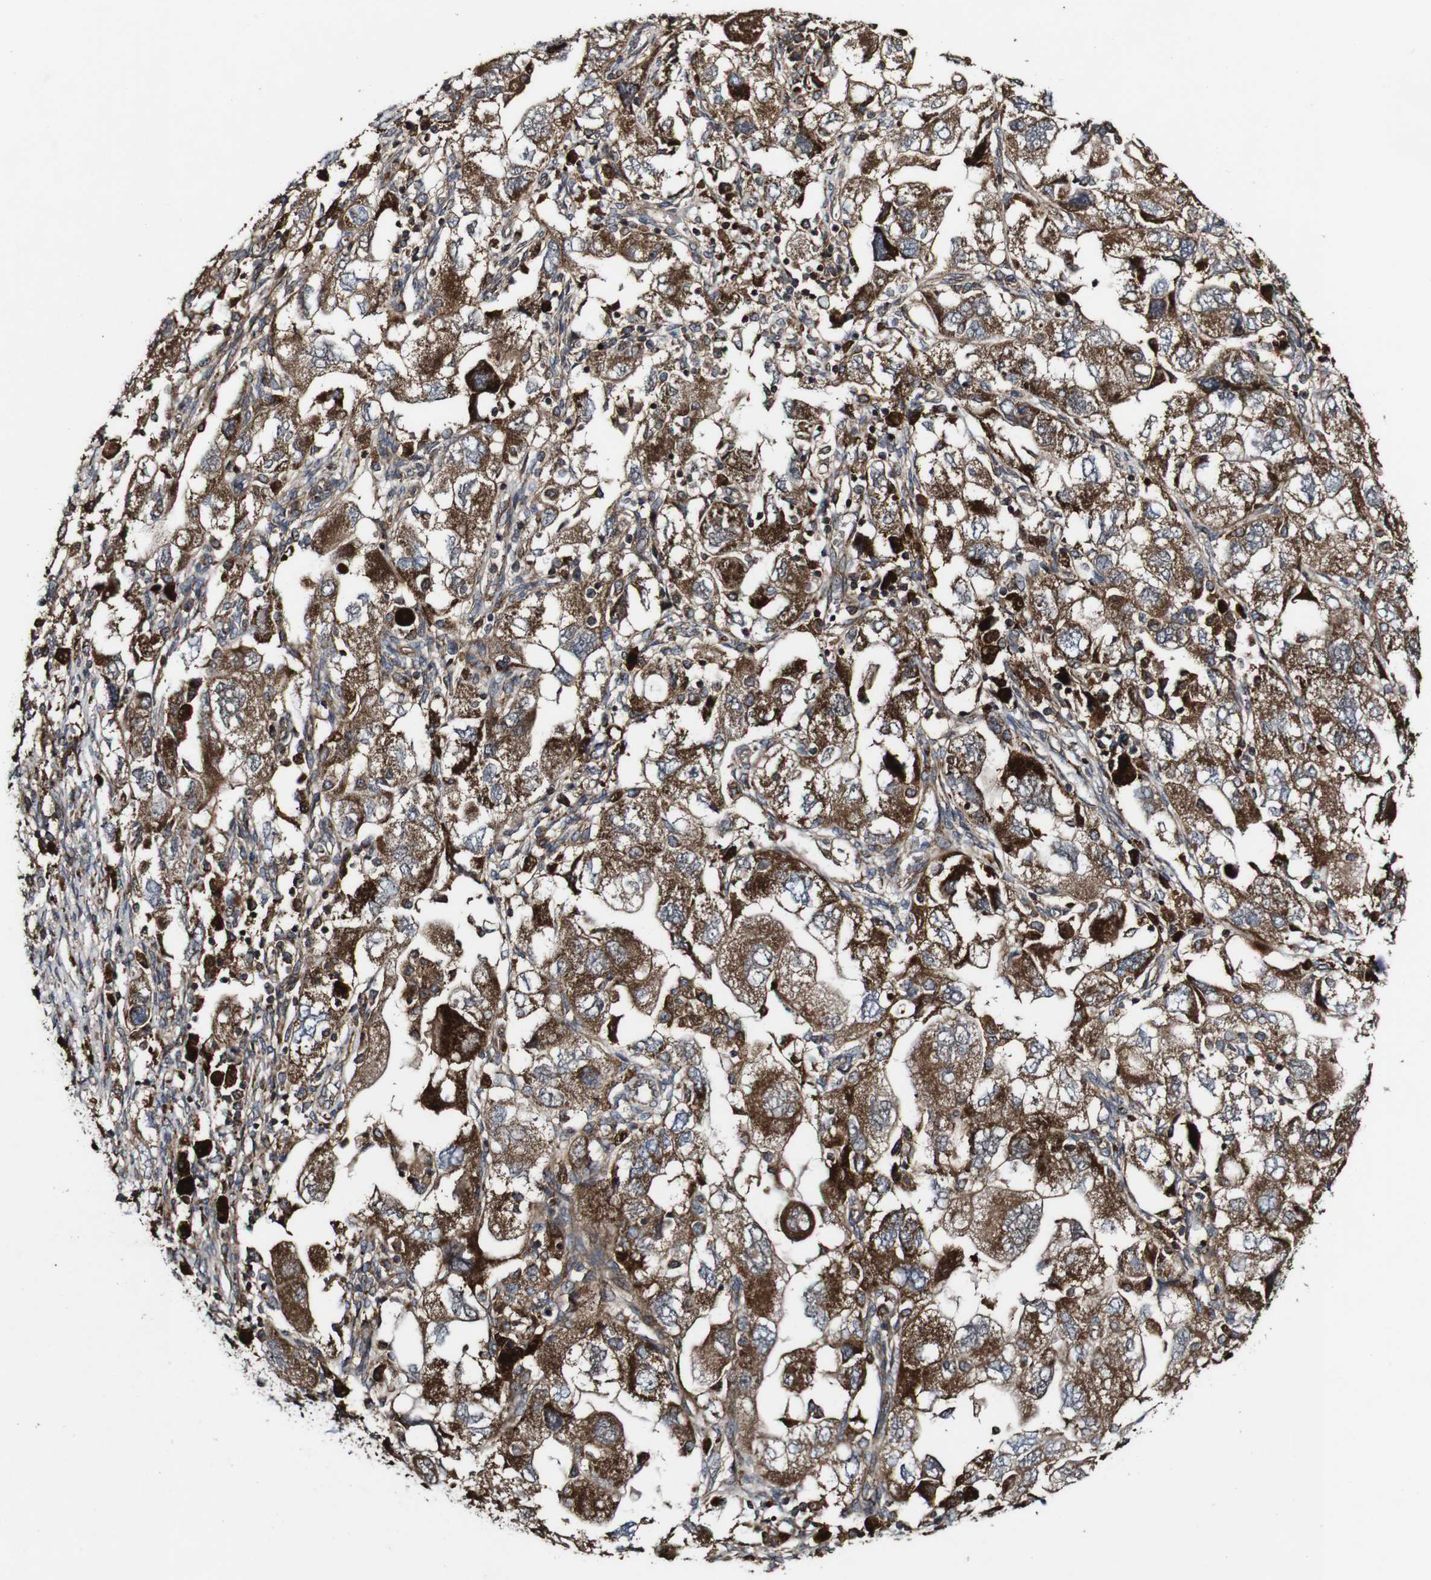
{"staining": {"intensity": "strong", "quantity": "25%-75%", "location": "cytoplasmic/membranous"}, "tissue": "ovarian cancer", "cell_type": "Tumor cells", "image_type": "cancer", "snomed": [{"axis": "morphology", "description": "Carcinoma, NOS"}, {"axis": "morphology", "description": "Cystadenocarcinoma, serous, NOS"}, {"axis": "topography", "description": "Ovary"}], "caption": "Brown immunohistochemical staining in human serous cystadenocarcinoma (ovarian) demonstrates strong cytoplasmic/membranous staining in about 25%-75% of tumor cells. The protein of interest is stained brown, and the nuclei are stained in blue (DAB IHC with brightfield microscopy, high magnification).", "gene": "BTN3A3", "patient": {"sex": "female", "age": 69}}